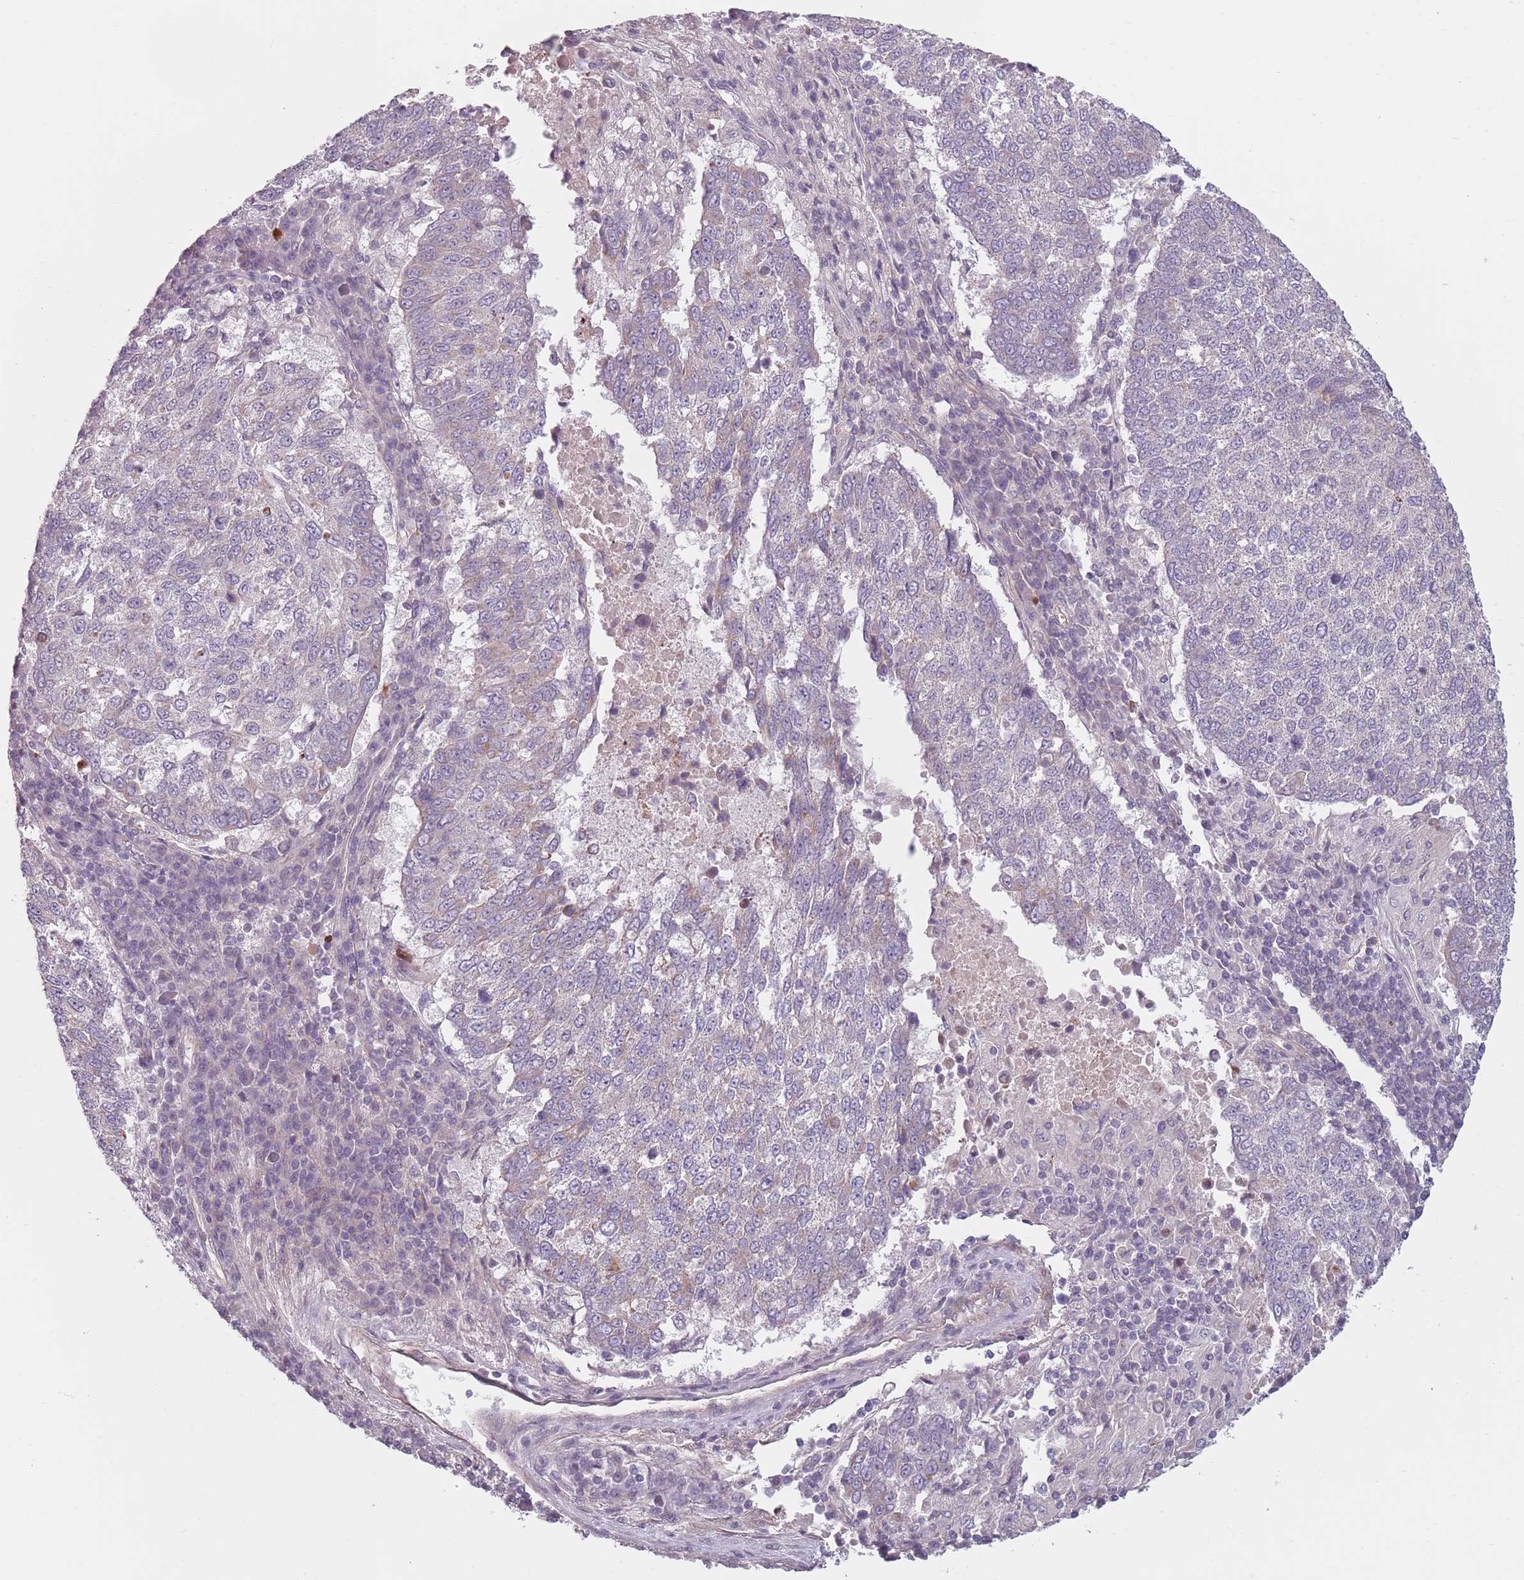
{"staining": {"intensity": "negative", "quantity": "none", "location": "none"}, "tissue": "lung cancer", "cell_type": "Tumor cells", "image_type": "cancer", "snomed": [{"axis": "morphology", "description": "Squamous cell carcinoma, NOS"}, {"axis": "topography", "description": "Lung"}], "caption": "Immunohistochemistry (IHC) histopathology image of lung cancer stained for a protein (brown), which displays no positivity in tumor cells.", "gene": "TLCD2", "patient": {"sex": "male", "age": 73}}